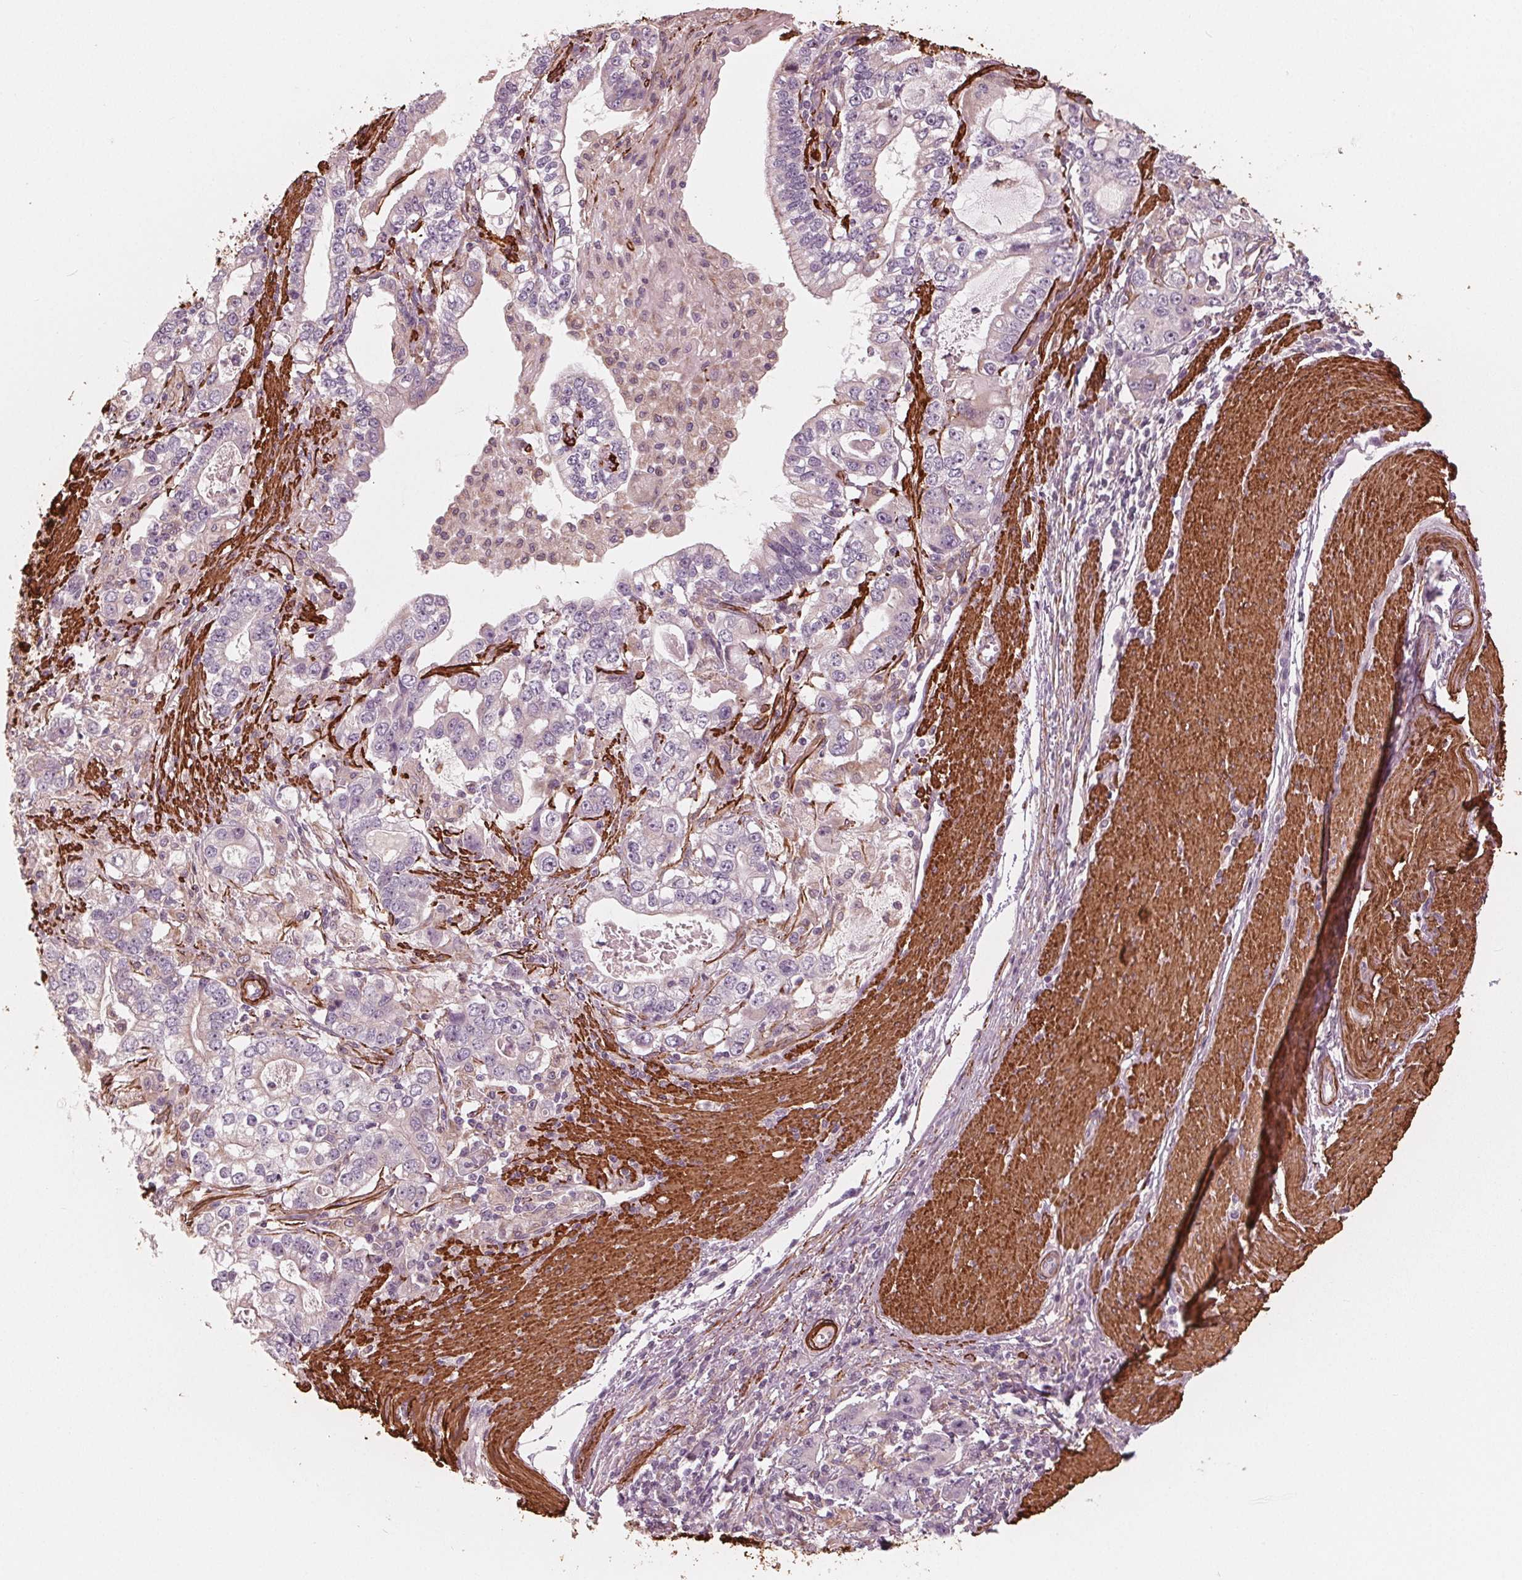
{"staining": {"intensity": "weak", "quantity": "<25%", "location": "cytoplasmic/membranous"}, "tissue": "stomach cancer", "cell_type": "Tumor cells", "image_type": "cancer", "snomed": [{"axis": "morphology", "description": "Adenocarcinoma, NOS"}, {"axis": "topography", "description": "Stomach, lower"}], "caption": "Protein analysis of stomach cancer (adenocarcinoma) exhibits no significant staining in tumor cells. (DAB (3,3'-diaminobenzidine) immunohistochemistry with hematoxylin counter stain).", "gene": "MIER3", "patient": {"sex": "female", "age": 72}}